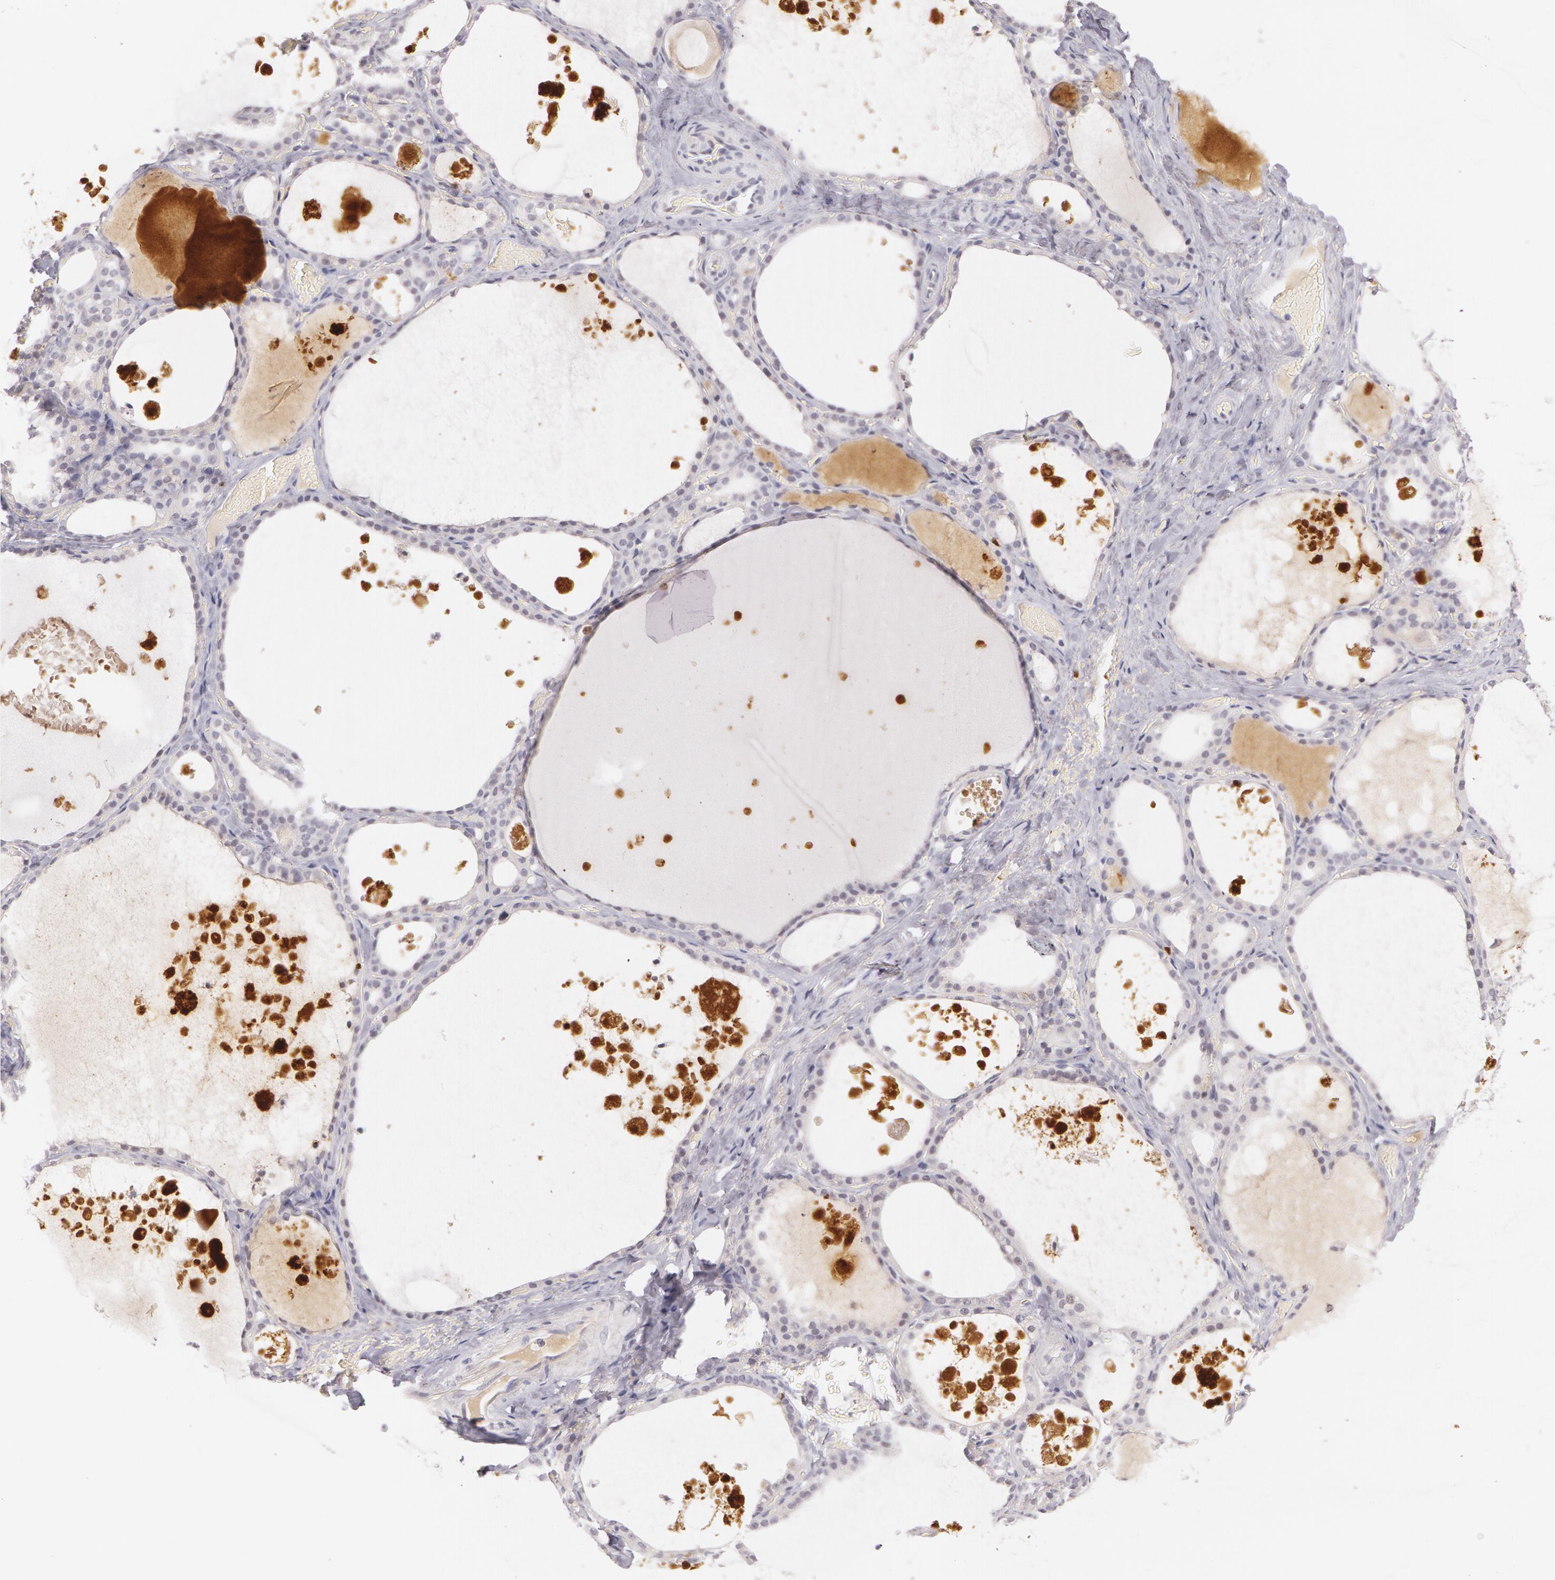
{"staining": {"intensity": "negative", "quantity": "none", "location": "none"}, "tissue": "thyroid gland", "cell_type": "Glandular cells", "image_type": "normal", "snomed": [{"axis": "morphology", "description": "Normal tissue, NOS"}, {"axis": "topography", "description": "Thyroid gland"}], "caption": "DAB (3,3'-diaminobenzidine) immunohistochemical staining of unremarkable human thyroid gland displays no significant staining in glandular cells. The staining was performed using DAB (3,3'-diaminobenzidine) to visualize the protein expression in brown, while the nuclei were stained in blue with hematoxylin (Magnification: 20x).", "gene": "LBP", "patient": {"sex": "male", "age": 61}}